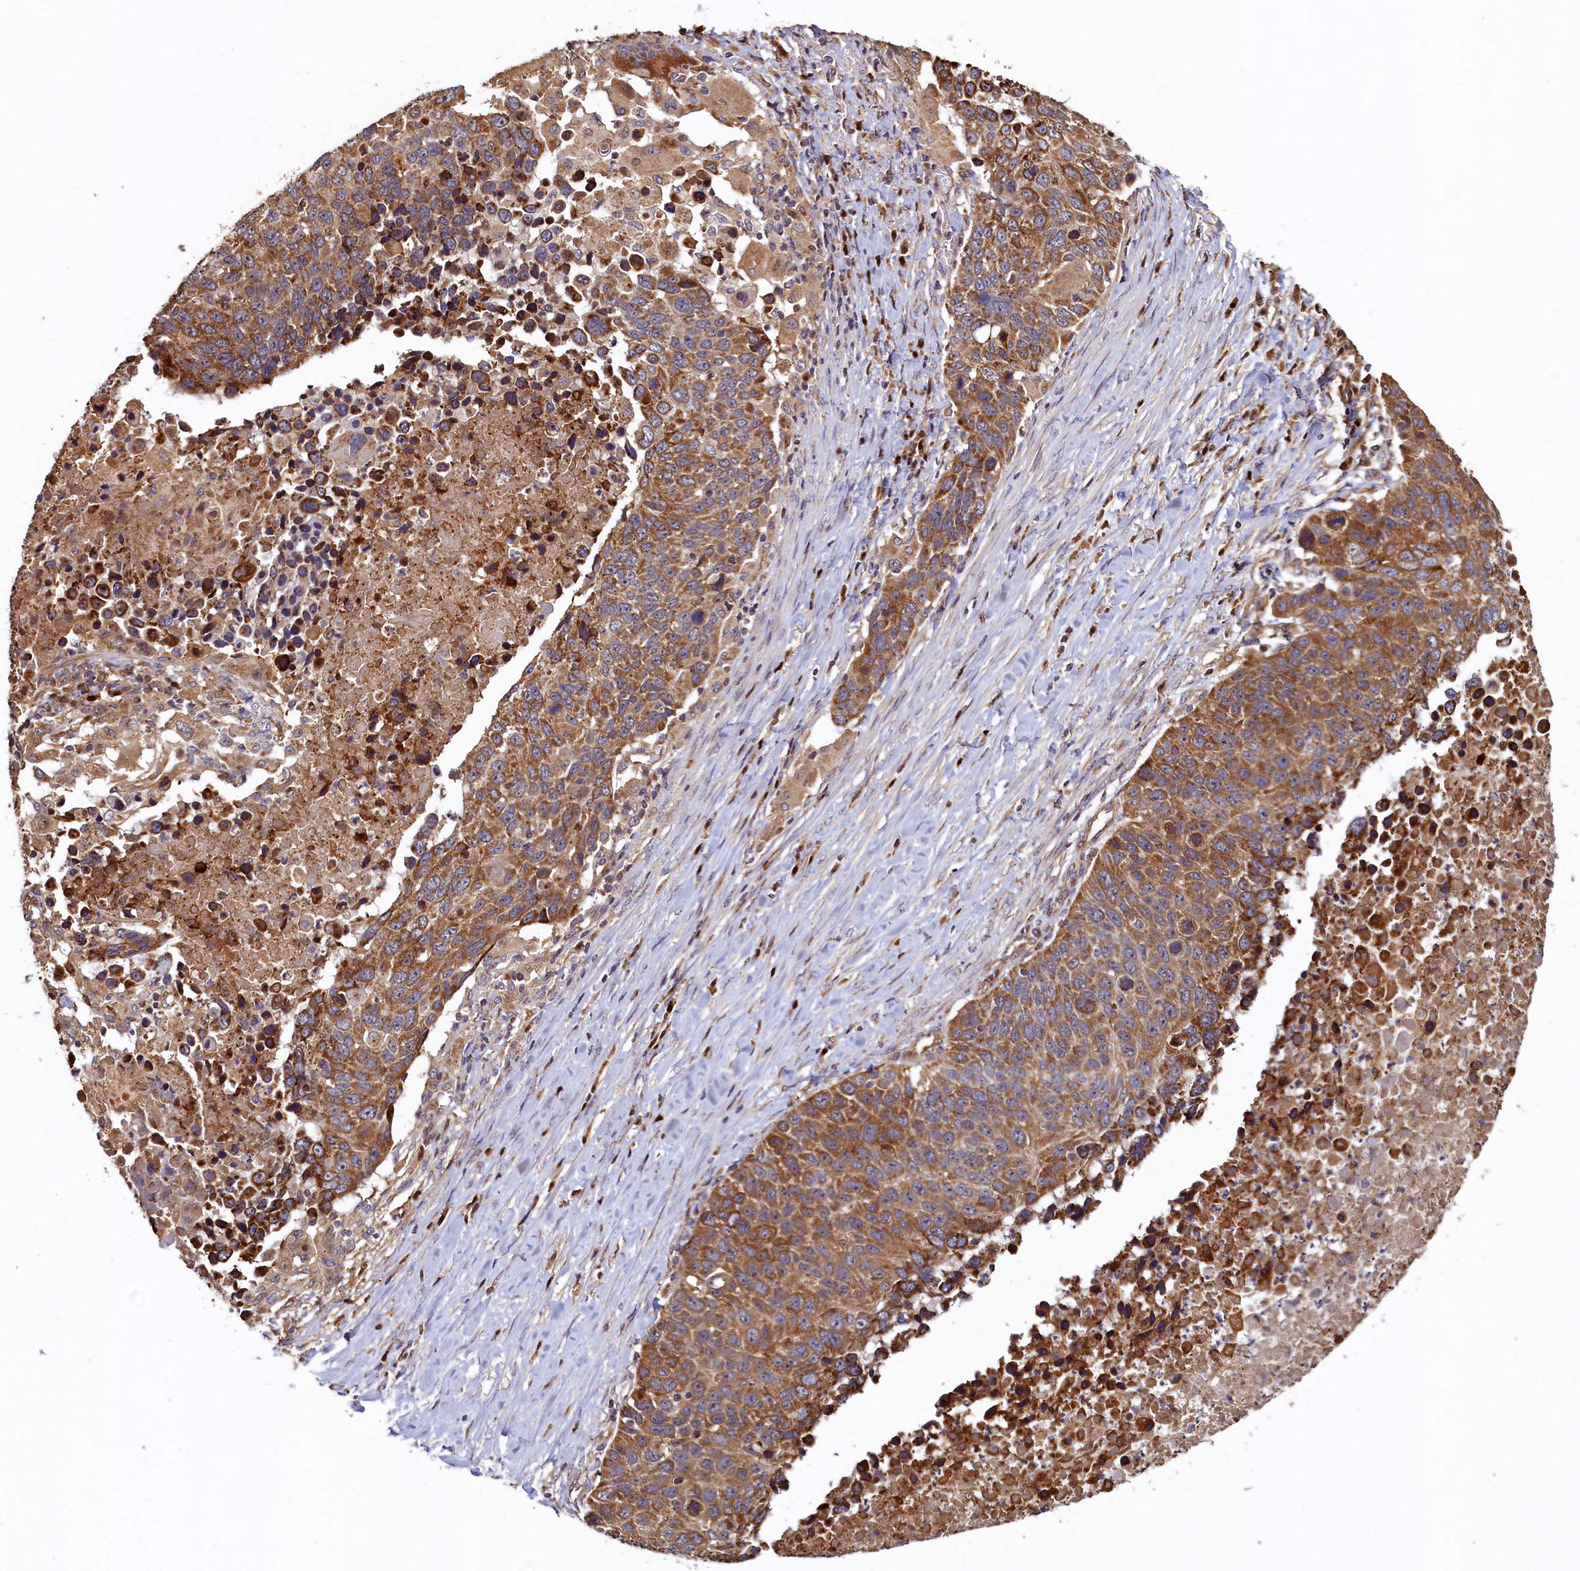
{"staining": {"intensity": "moderate", "quantity": ">75%", "location": "cytoplasmic/membranous"}, "tissue": "lung cancer", "cell_type": "Tumor cells", "image_type": "cancer", "snomed": [{"axis": "morphology", "description": "Normal tissue, NOS"}, {"axis": "morphology", "description": "Squamous cell carcinoma, NOS"}, {"axis": "topography", "description": "Lymph node"}, {"axis": "topography", "description": "Lung"}], "caption": "Squamous cell carcinoma (lung) stained with a protein marker shows moderate staining in tumor cells.", "gene": "NCKAP5L", "patient": {"sex": "male", "age": 66}}